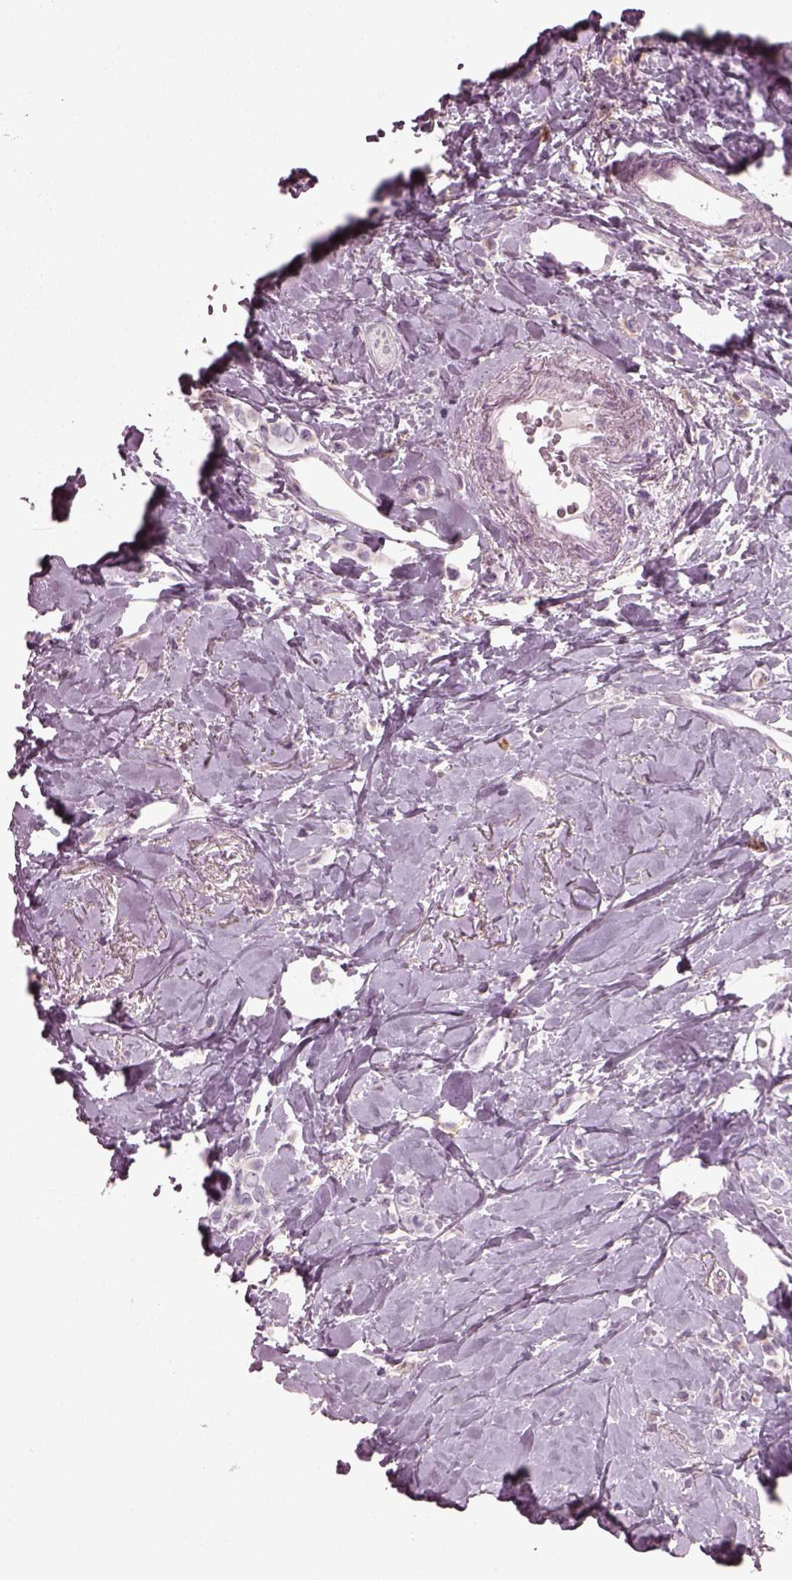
{"staining": {"intensity": "weak", "quantity": "25%-75%", "location": "cytoplasmic/membranous"}, "tissue": "breast cancer", "cell_type": "Tumor cells", "image_type": "cancer", "snomed": [{"axis": "morphology", "description": "Lobular carcinoma"}, {"axis": "topography", "description": "Breast"}], "caption": "Immunohistochemistry of human breast lobular carcinoma displays low levels of weak cytoplasmic/membranous positivity in approximately 25%-75% of tumor cells.", "gene": "TMEM231", "patient": {"sex": "female", "age": 66}}